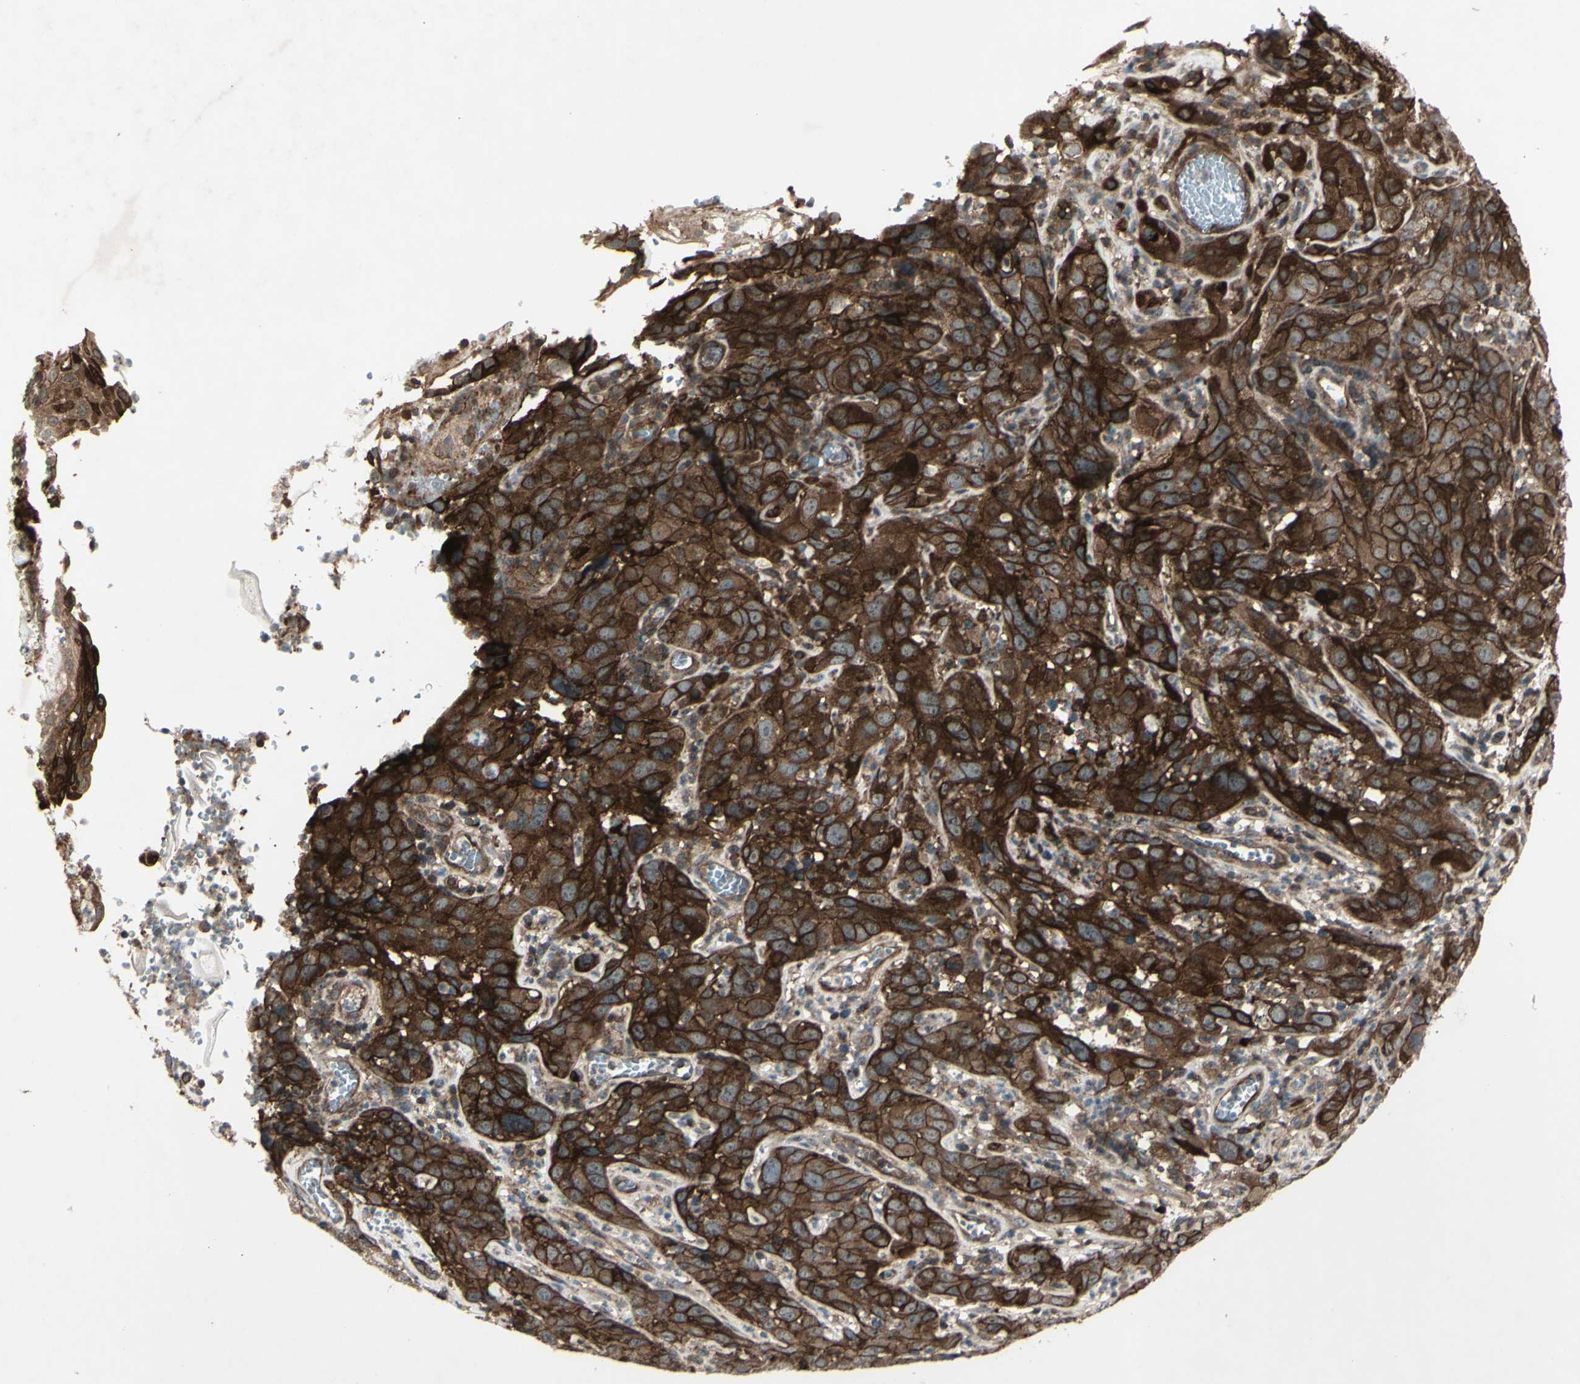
{"staining": {"intensity": "strong", "quantity": ">75%", "location": "cytoplasmic/membranous"}, "tissue": "cervical cancer", "cell_type": "Tumor cells", "image_type": "cancer", "snomed": [{"axis": "morphology", "description": "Squamous cell carcinoma, NOS"}, {"axis": "topography", "description": "Cervix"}], "caption": "About >75% of tumor cells in human cervical squamous cell carcinoma show strong cytoplasmic/membranous protein positivity as visualized by brown immunohistochemical staining.", "gene": "FXYD5", "patient": {"sex": "female", "age": 32}}